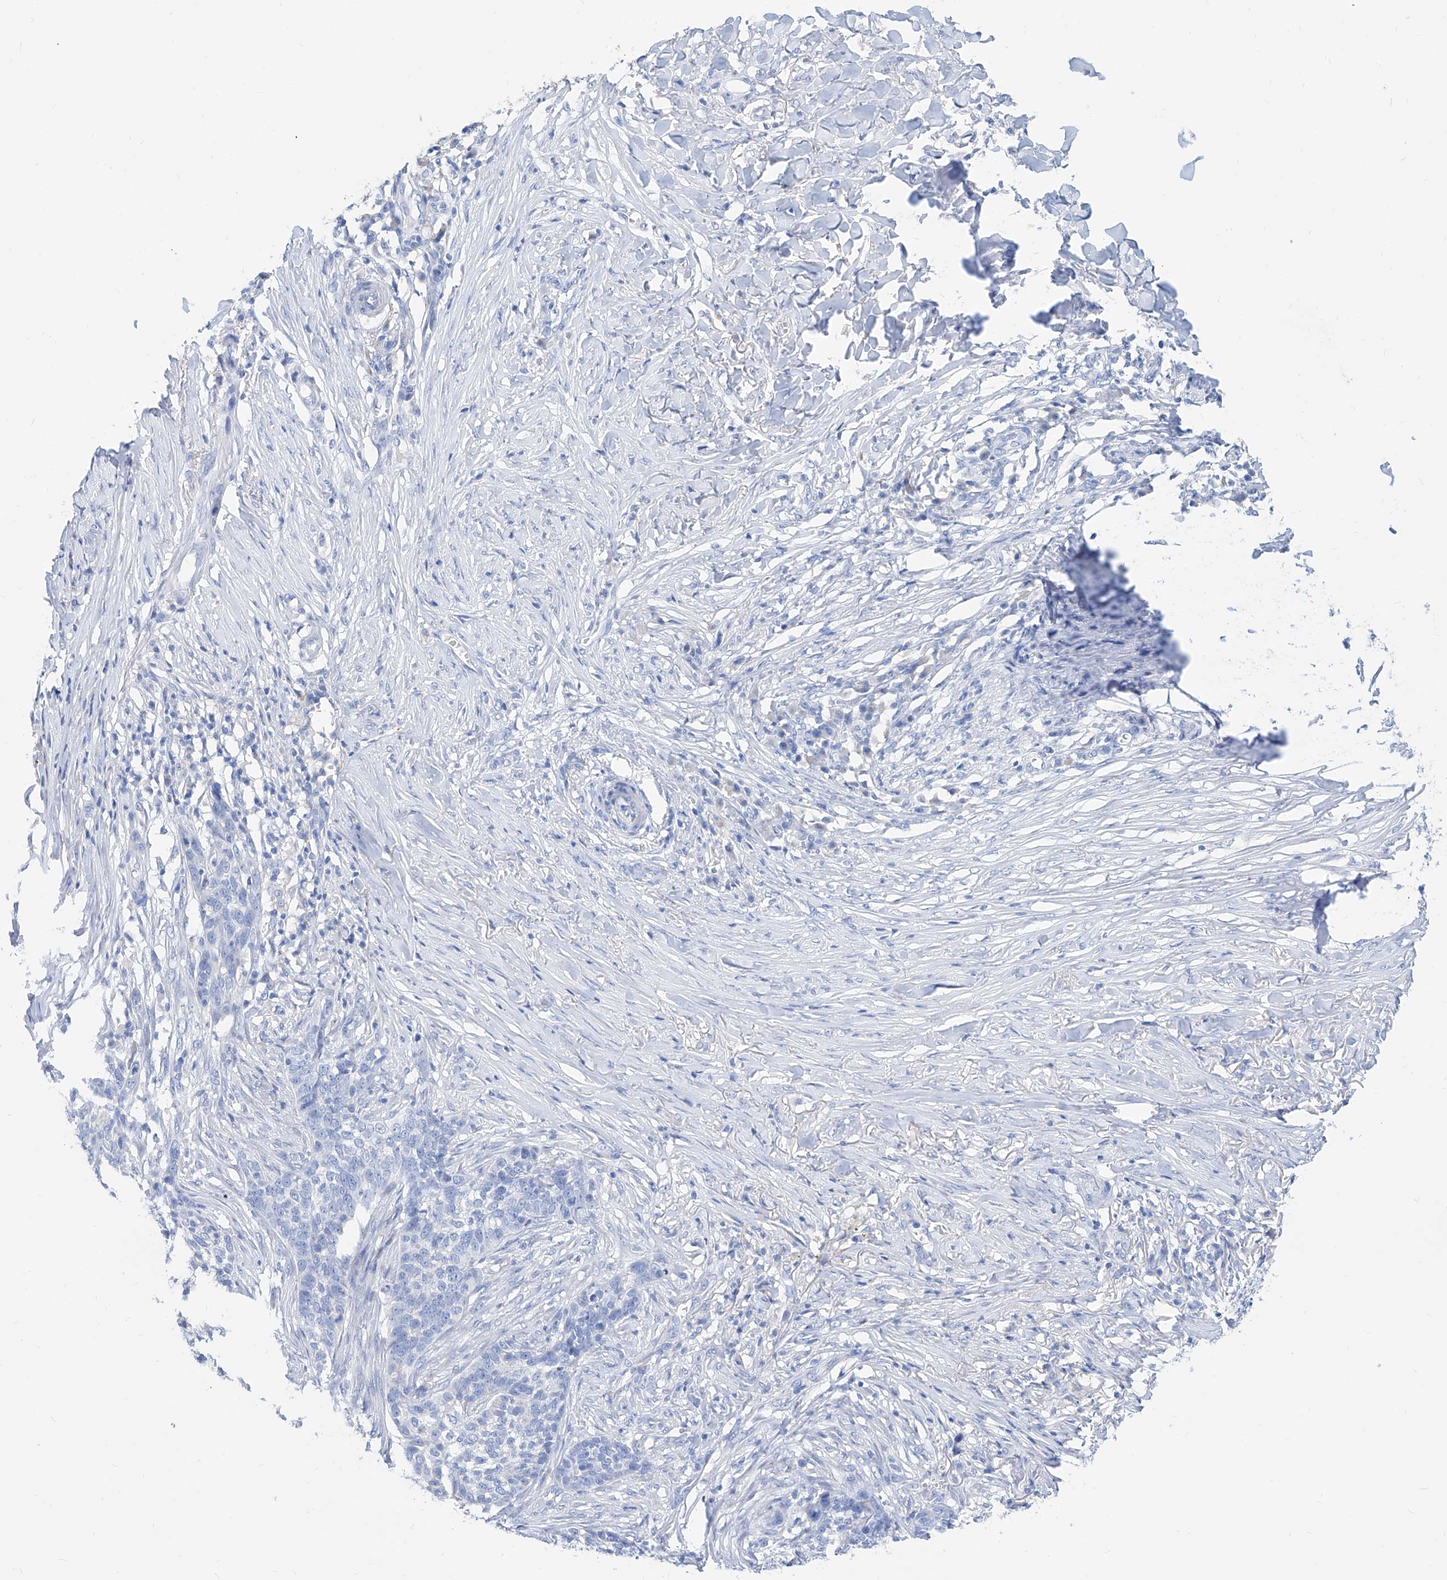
{"staining": {"intensity": "negative", "quantity": "none", "location": "none"}, "tissue": "skin cancer", "cell_type": "Tumor cells", "image_type": "cancer", "snomed": [{"axis": "morphology", "description": "Basal cell carcinoma"}, {"axis": "topography", "description": "Skin"}], "caption": "A micrograph of human skin basal cell carcinoma is negative for staining in tumor cells. Nuclei are stained in blue.", "gene": "SLC25A29", "patient": {"sex": "male", "age": 85}}